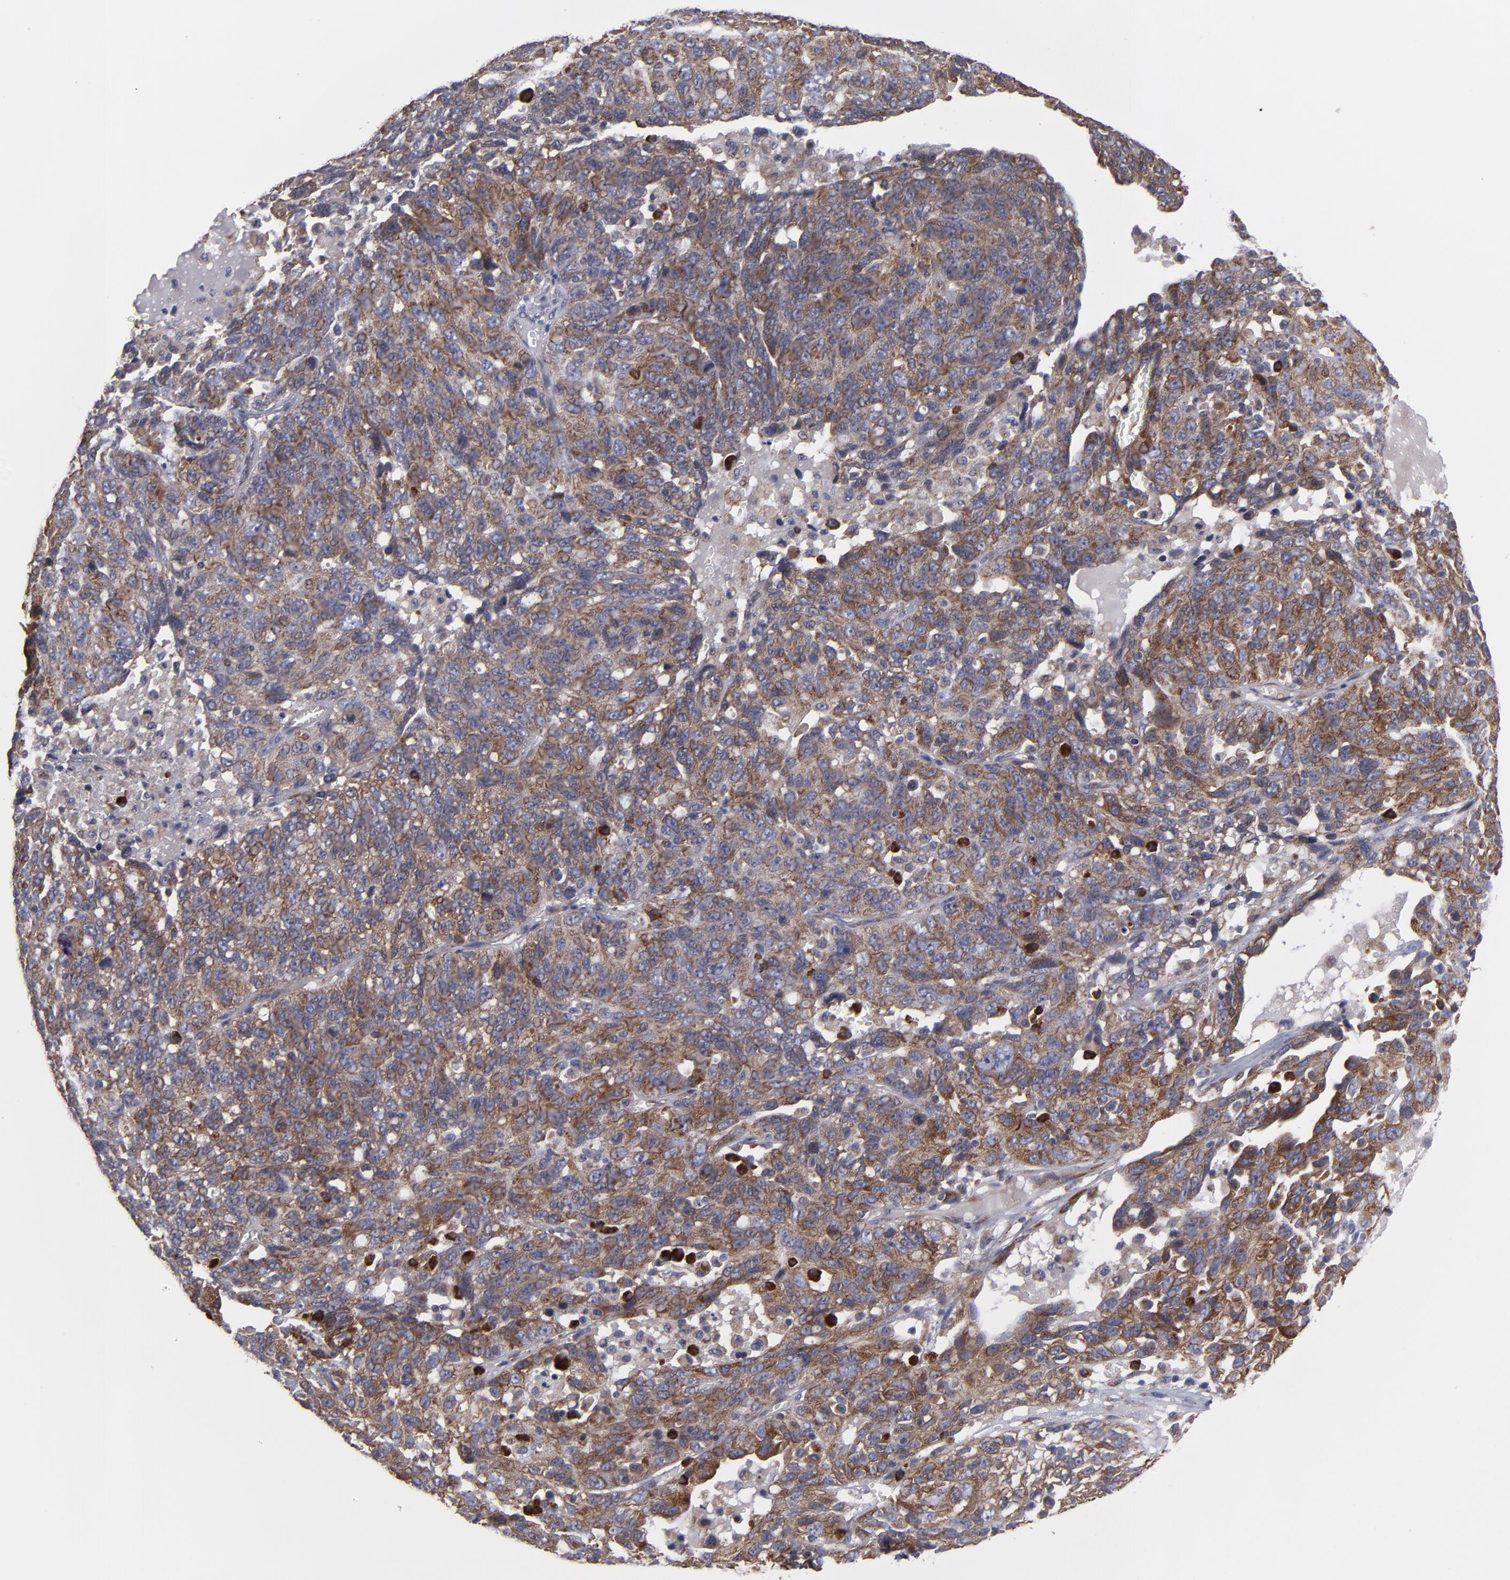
{"staining": {"intensity": "moderate", "quantity": ">75%", "location": "cytoplasmic/membranous"}, "tissue": "ovarian cancer", "cell_type": "Tumor cells", "image_type": "cancer", "snomed": [{"axis": "morphology", "description": "Cystadenocarcinoma, serous, NOS"}, {"axis": "topography", "description": "Ovary"}], "caption": "A brown stain highlights moderate cytoplasmic/membranous positivity of a protein in serous cystadenocarcinoma (ovarian) tumor cells. The staining was performed using DAB, with brown indicating positive protein expression. Nuclei are stained blue with hematoxylin.", "gene": "SND1", "patient": {"sex": "female", "age": 71}}